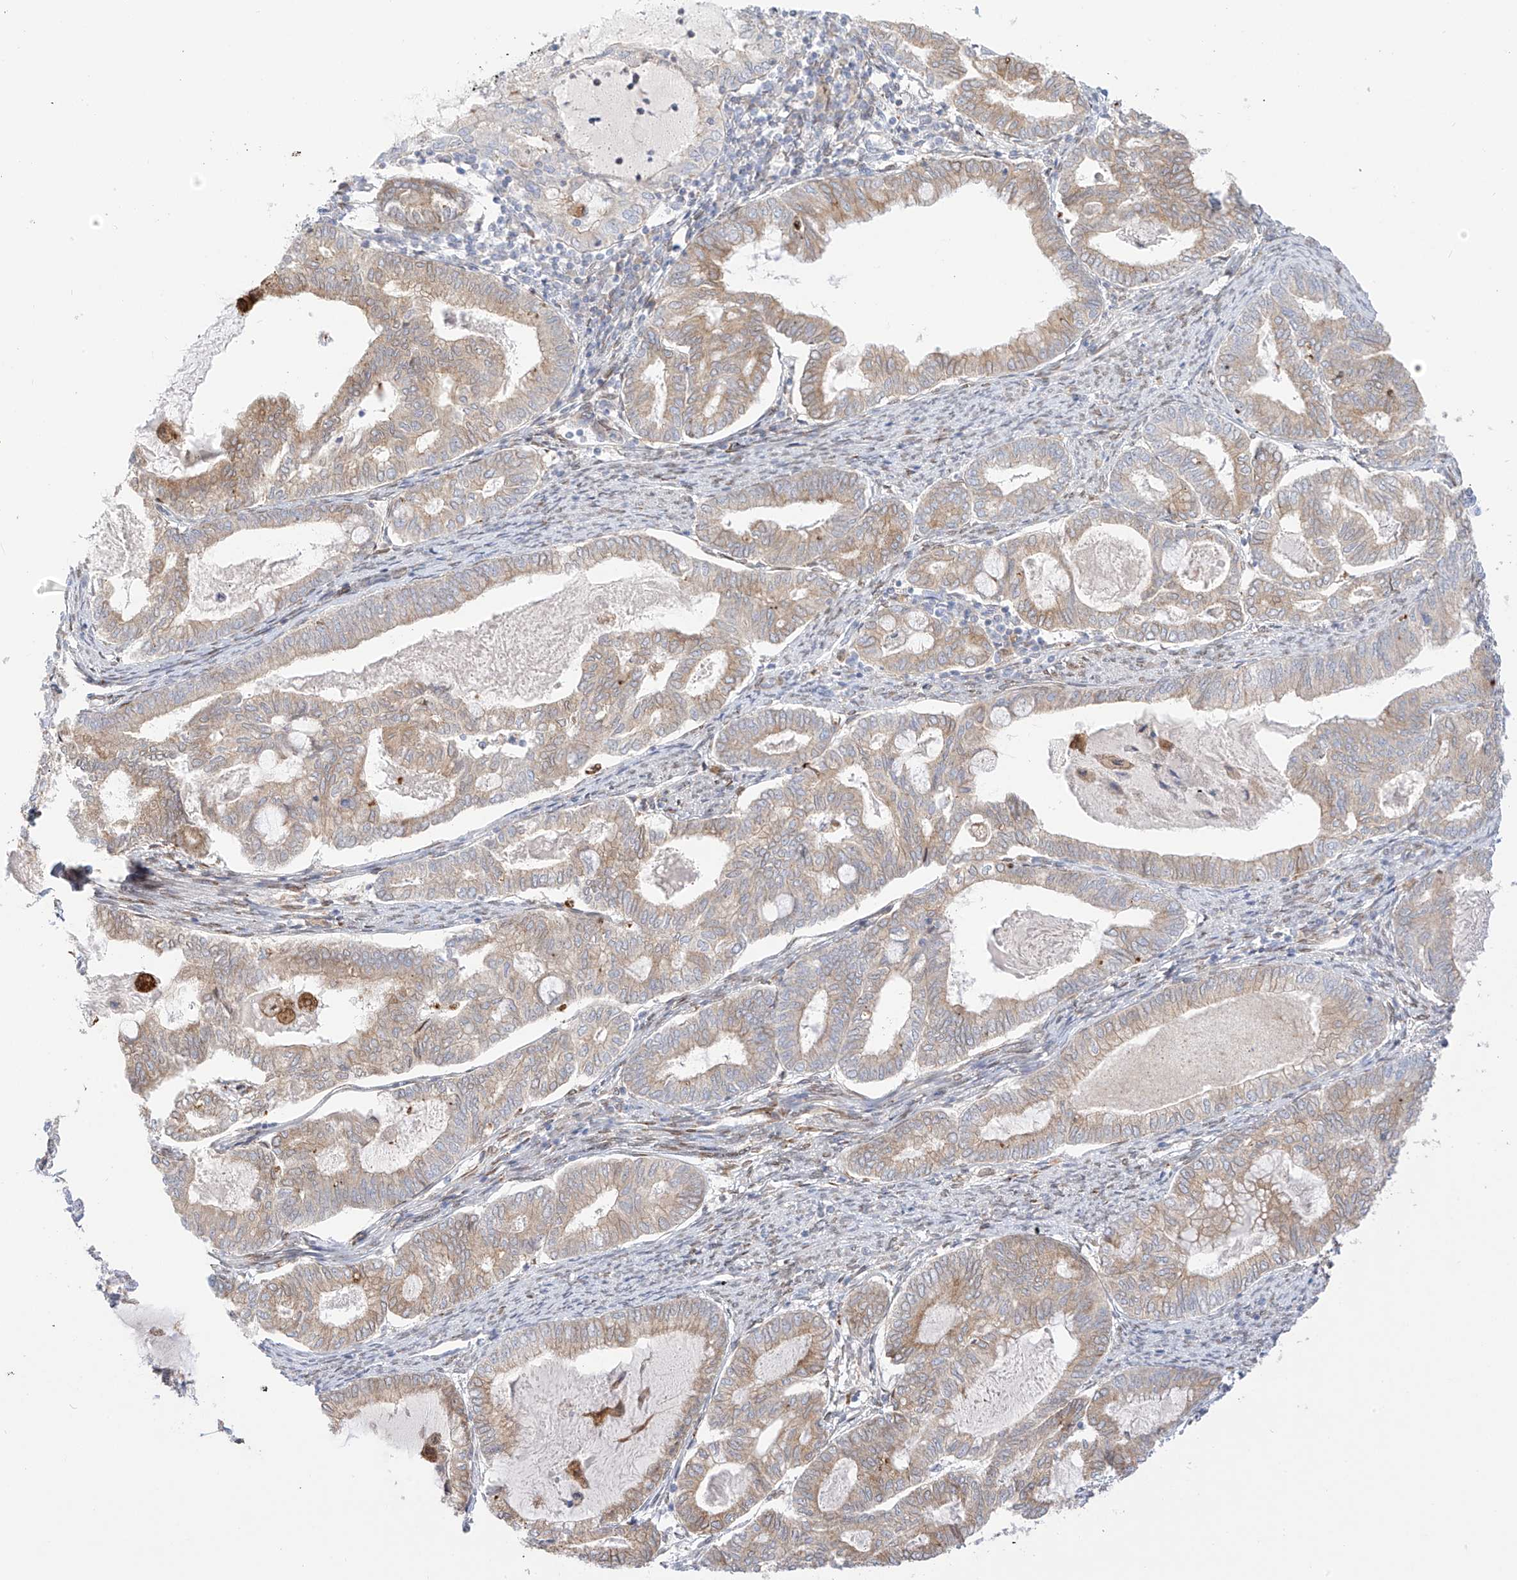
{"staining": {"intensity": "moderate", "quantity": ">75%", "location": "cytoplasmic/membranous"}, "tissue": "endometrial cancer", "cell_type": "Tumor cells", "image_type": "cancer", "snomed": [{"axis": "morphology", "description": "Adenocarcinoma, NOS"}, {"axis": "topography", "description": "Endometrium"}], "caption": "A photomicrograph of human endometrial cancer stained for a protein demonstrates moderate cytoplasmic/membranous brown staining in tumor cells.", "gene": "PCYOX1", "patient": {"sex": "female", "age": 79}}